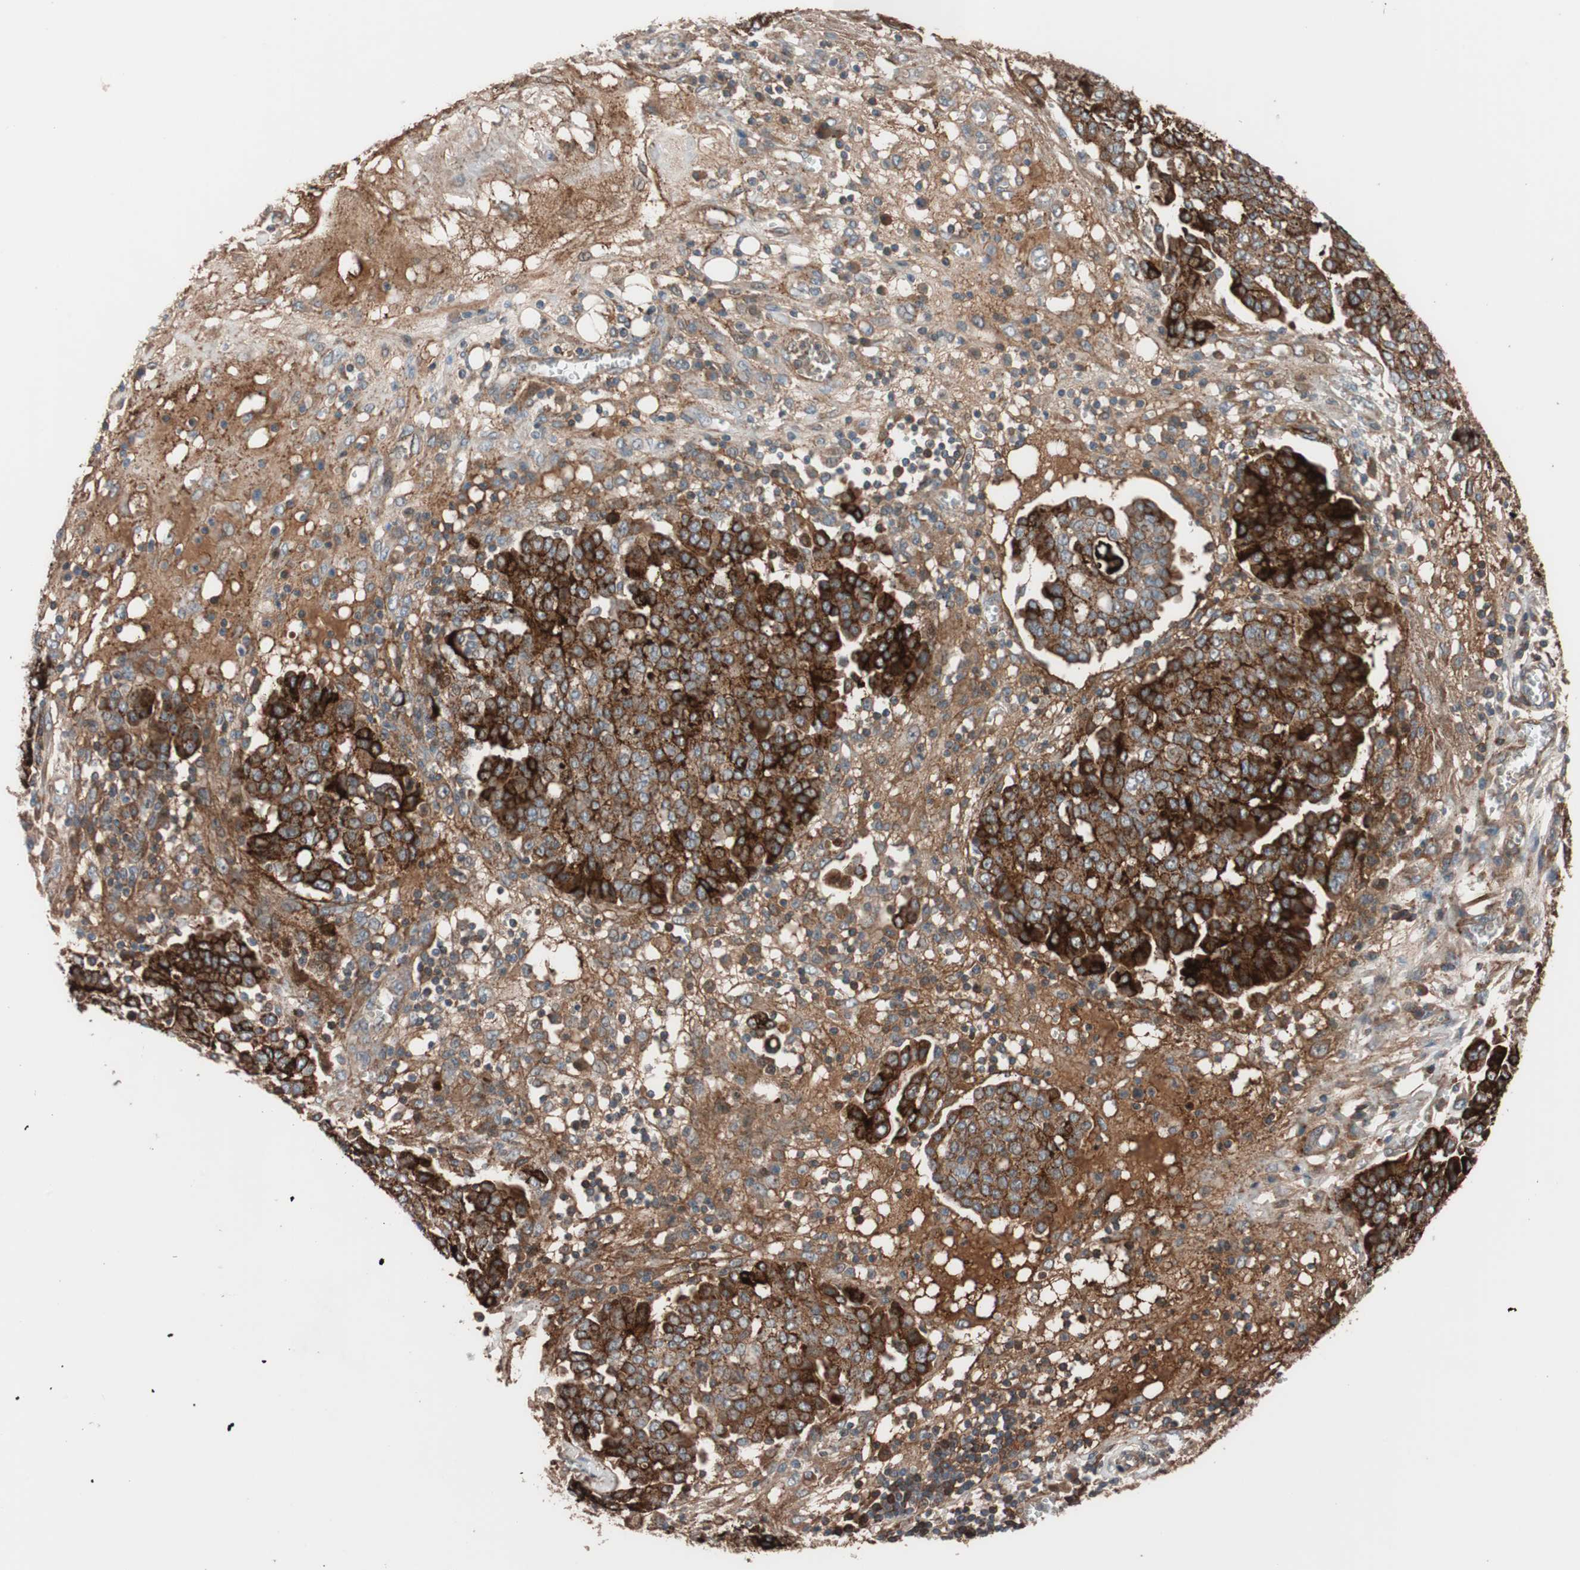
{"staining": {"intensity": "strong", "quantity": ">75%", "location": "cytoplasmic/membranous"}, "tissue": "ovarian cancer", "cell_type": "Tumor cells", "image_type": "cancer", "snomed": [{"axis": "morphology", "description": "Cystadenocarcinoma, serous, NOS"}, {"axis": "topography", "description": "Soft tissue"}, {"axis": "topography", "description": "Ovary"}], "caption": "An immunohistochemistry histopathology image of tumor tissue is shown. Protein staining in brown highlights strong cytoplasmic/membranous positivity in ovarian cancer (serous cystadenocarcinoma) within tumor cells.", "gene": "SDC4", "patient": {"sex": "female", "age": 57}}